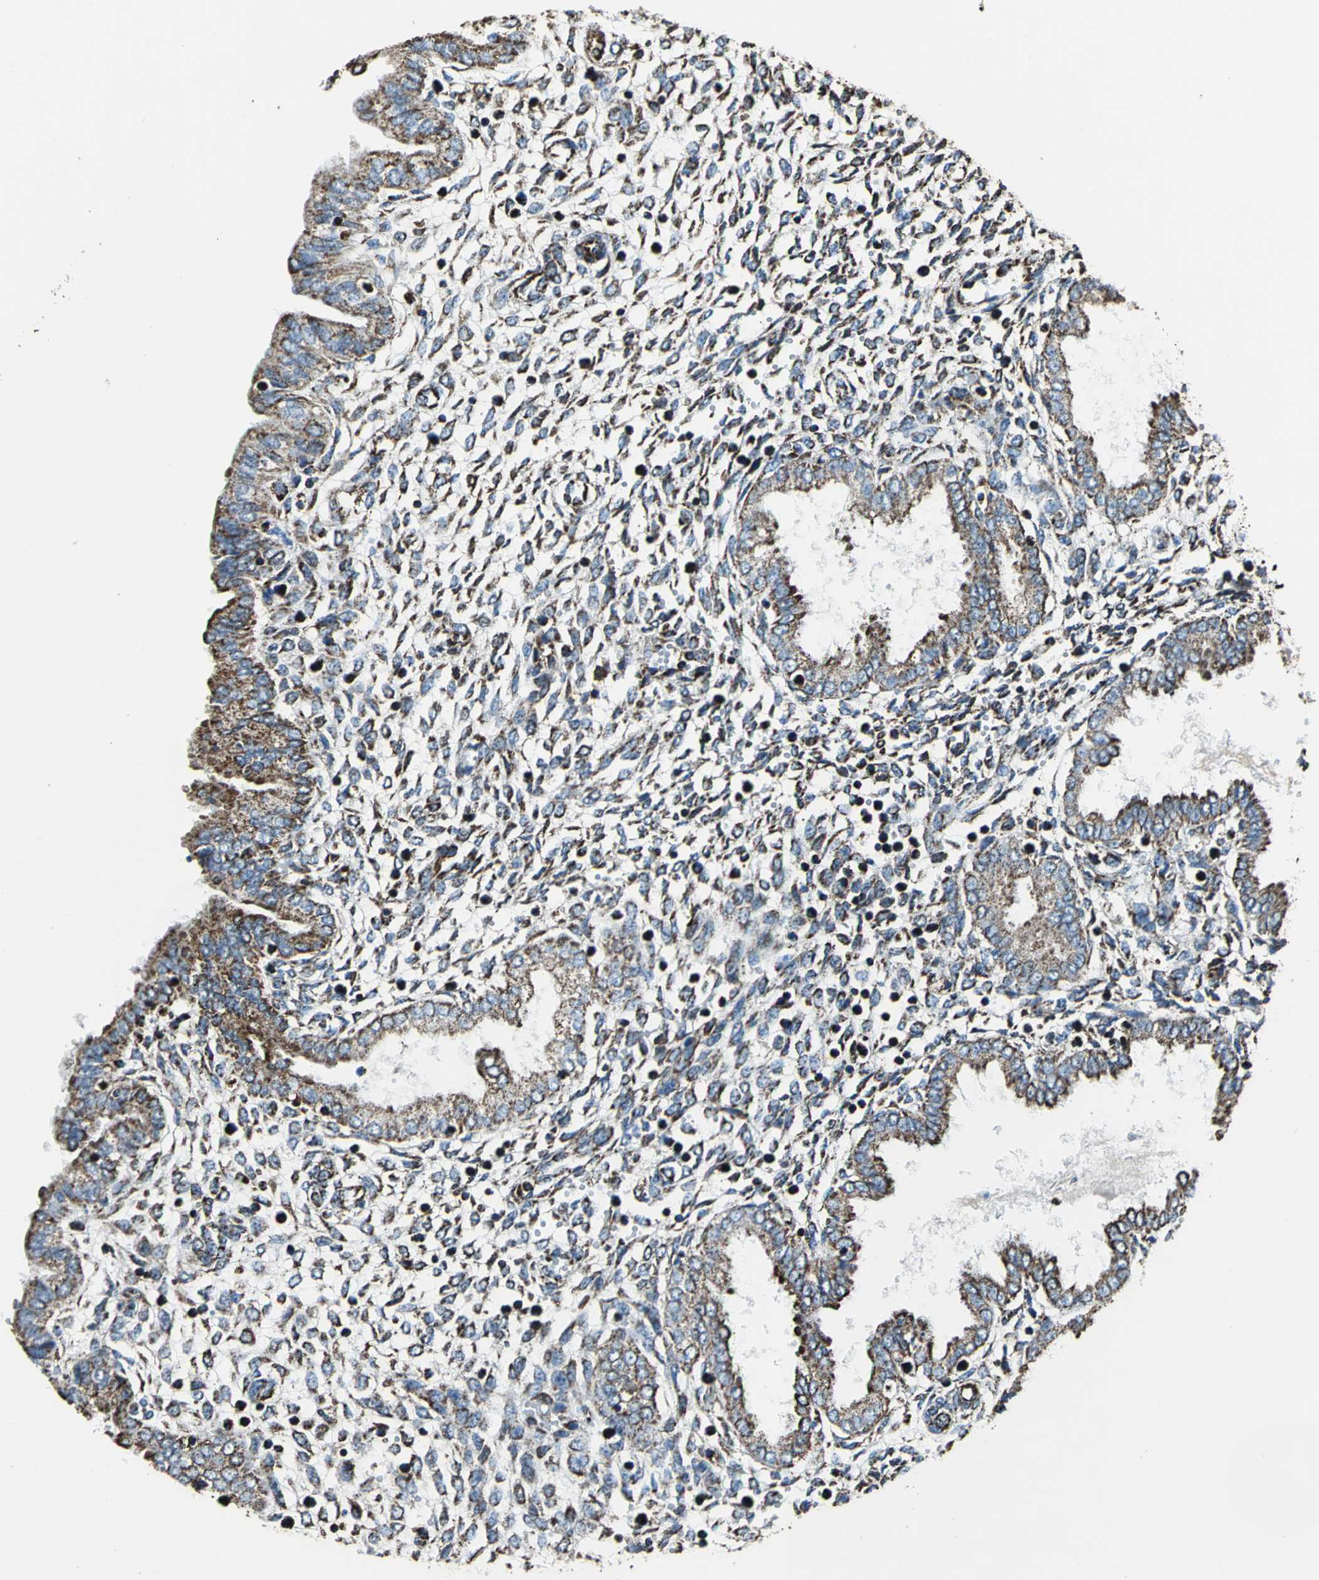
{"staining": {"intensity": "moderate", "quantity": "25%-75%", "location": "cytoplasmic/membranous"}, "tissue": "endometrium", "cell_type": "Cells in endometrial stroma", "image_type": "normal", "snomed": [{"axis": "morphology", "description": "Normal tissue, NOS"}, {"axis": "topography", "description": "Endometrium"}], "caption": "A brown stain labels moderate cytoplasmic/membranous expression of a protein in cells in endometrial stroma of unremarkable human endometrium. The staining was performed using DAB (3,3'-diaminobenzidine), with brown indicating positive protein expression. Nuclei are stained blue with hematoxylin.", "gene": "ECH1", "patient": {"sex": "female", "age": 33}}